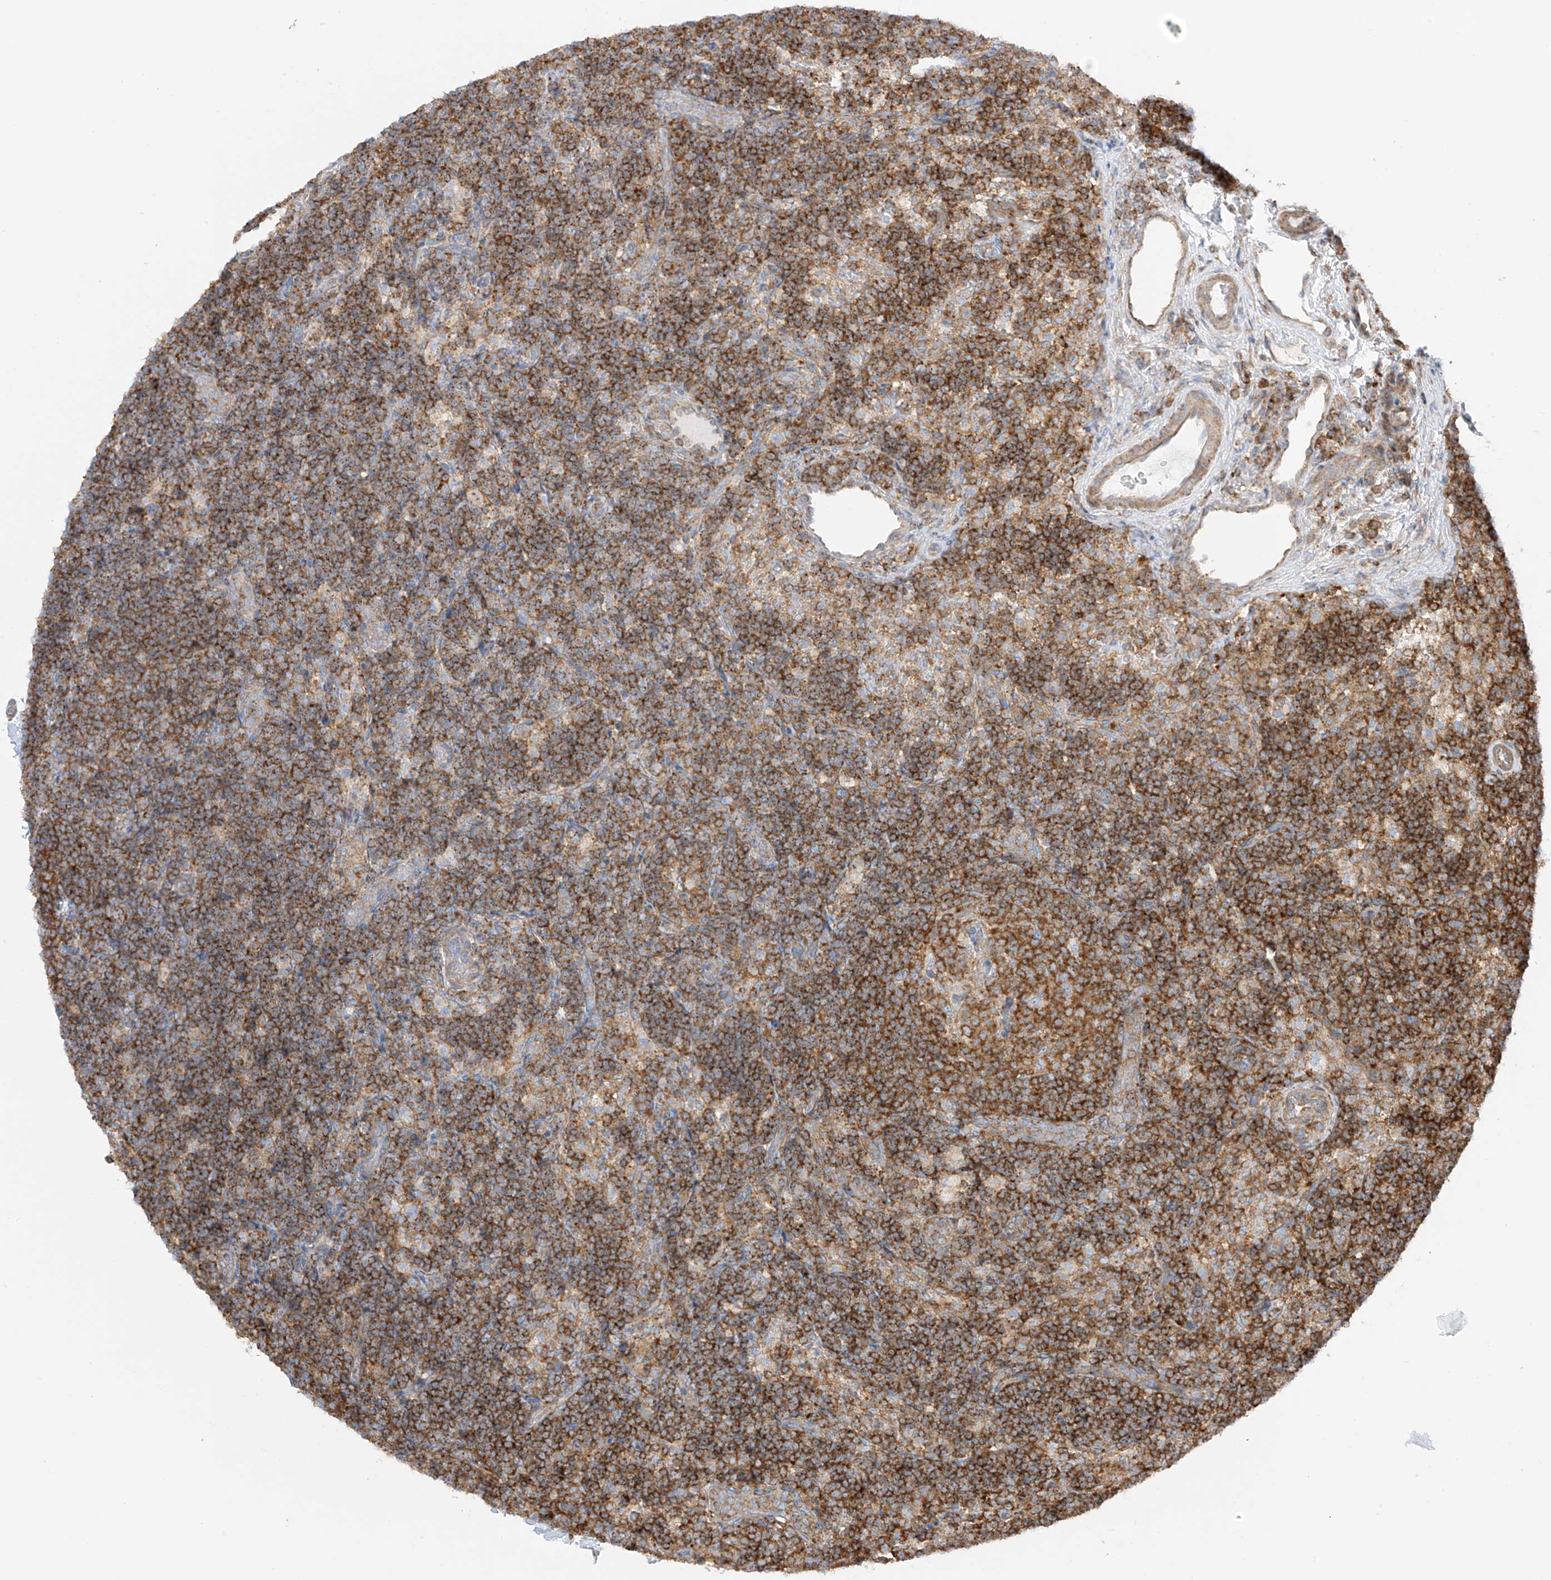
{"staining": {"intensity": "moderate", "quantity": ">75%", "location": "cytoplasmic/membranous"}, "tissue": "lymph node", "cell_type": "Germinal center cells", "image_type": "normal", "snomed": [{"axis": "morphology", "description": "Normal tissue, NOS"}, {"axis": "topography", "description": "Lymph node"}], "caption": "Germinal center cells exhibit medium levels of moderate cytoplasmic/membranous positivity in approximately >75% of cells in benign lymph node. (DAB = brown stain, brightfield microscopy at high magnification).", "gene": "XKR3", "patient": {"sex": "female", "age": 22}}